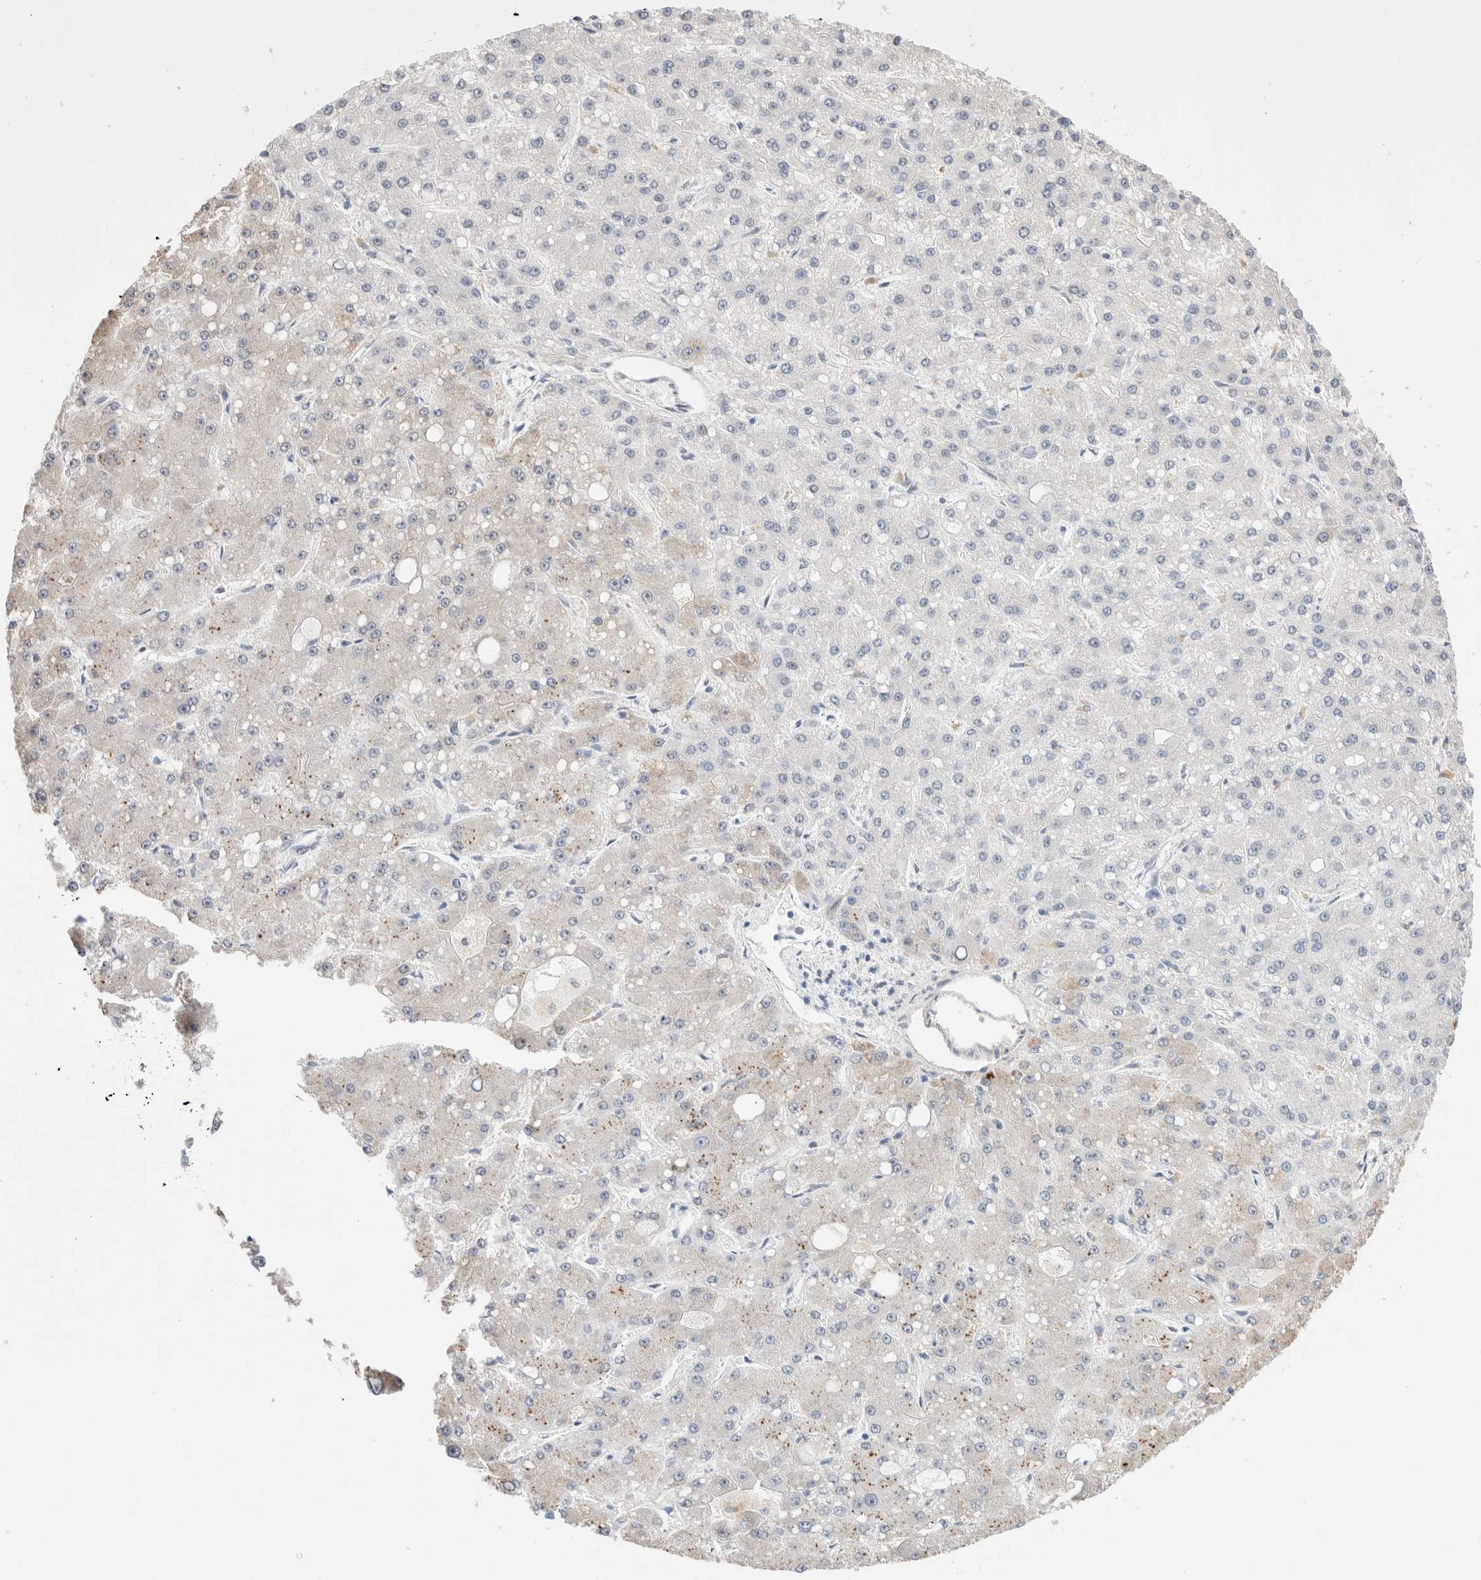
{"staining": {"intensity": "negative", "quantity": "none", "location": "none"}, "tissue": "liver cancer", "cell_type": "Tumor cells", "image_type": "cancer", "snomed": [{"axis": "morphology", "description": "Carcinoma, Hepatocellular, NOS"}, {"axis": "topography", "description": "Liver"}], "caption": "High power microscopy image of an IHC micrograph of liver hepatocellular carcinoma, revealing no significant positivity in tumor cells.", "gene": "GATAD2A", "patient": {"sex": "male", "age": 67}}